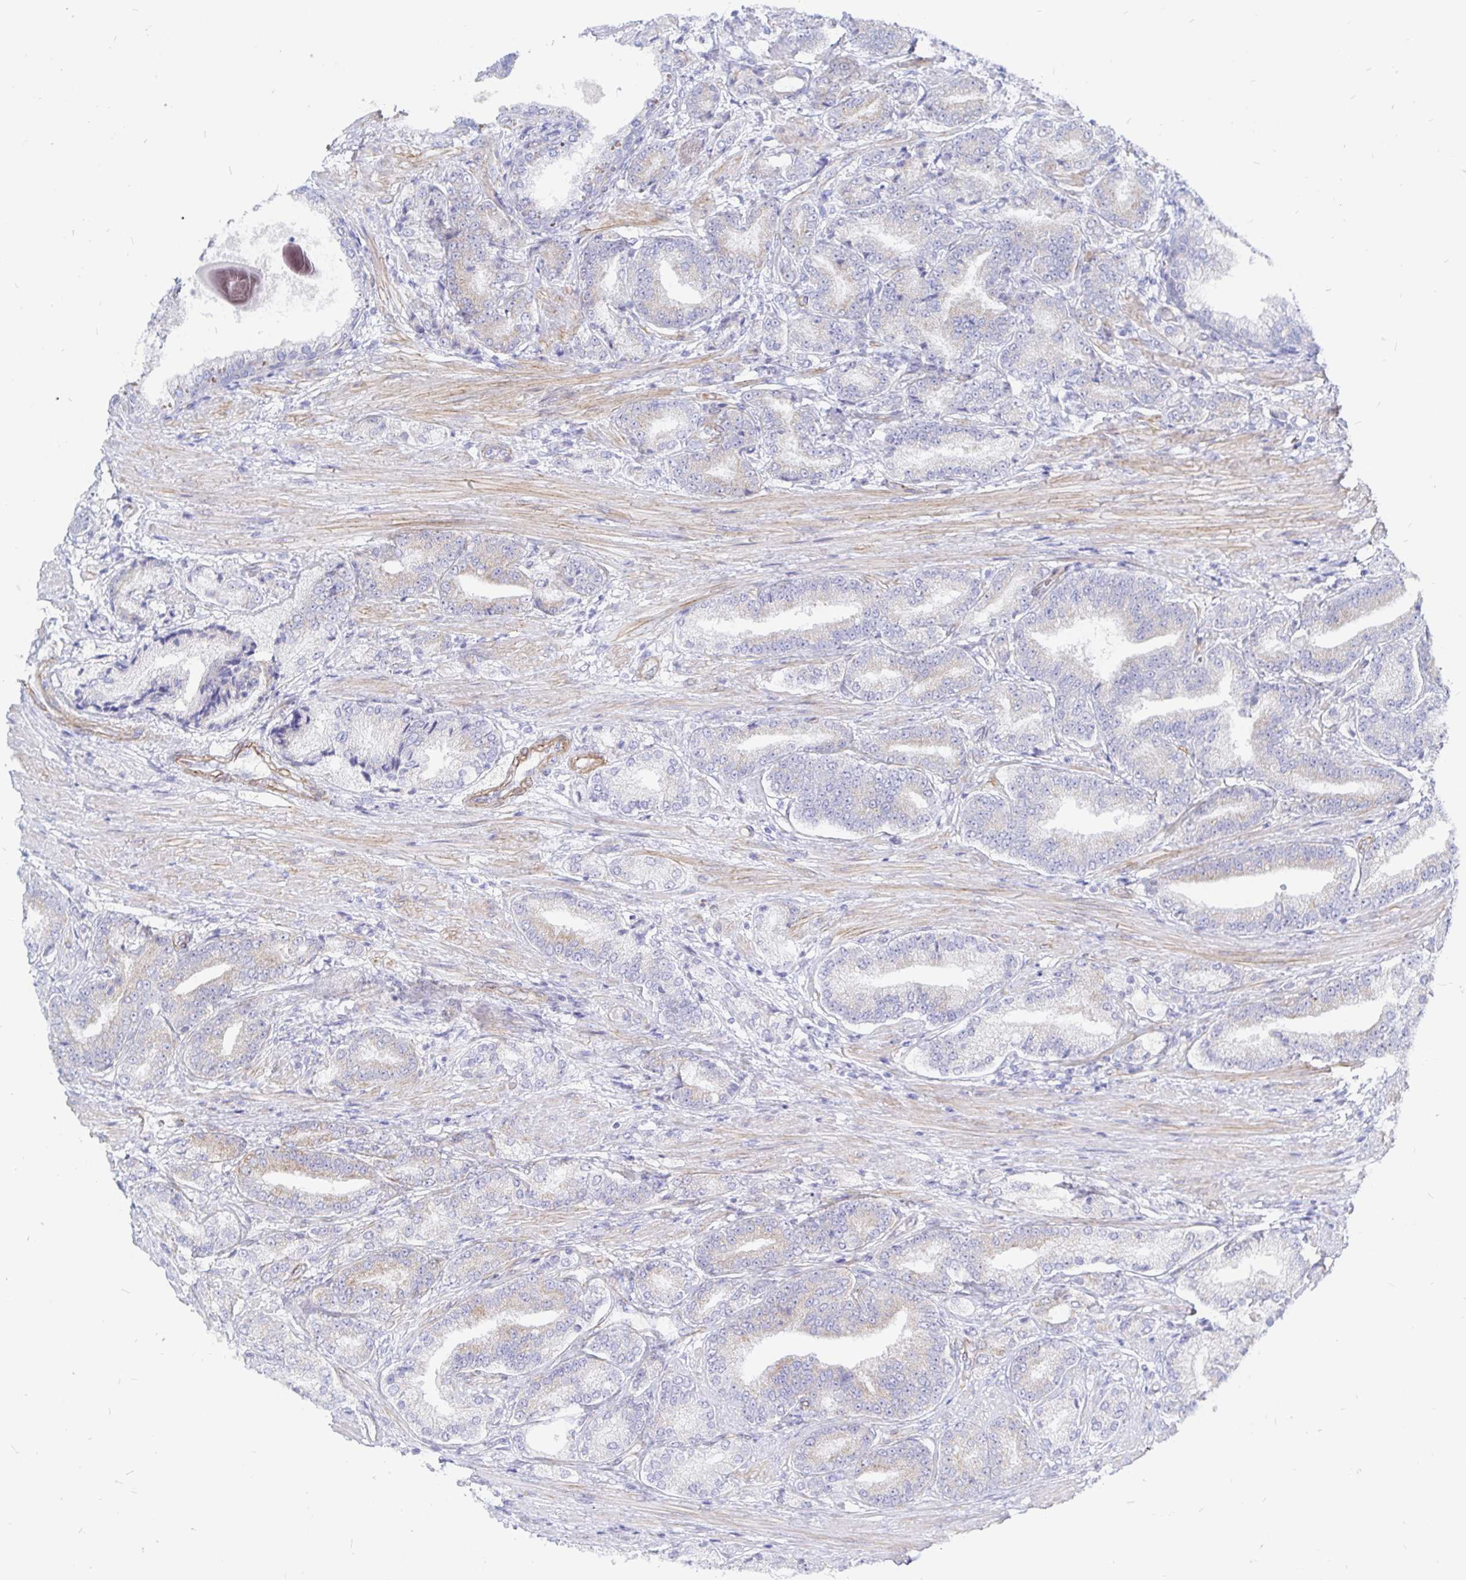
{"staining": {"intensity": "negative", "quantity": "none", "location": "none"}, "tissue": "prostate cancer", "cell_type": "Tumor cells", "image_type": "cancer", "snomed": [{"axis": "morphology", "description": "Adenocarcinoma, High grade"}, {"axis": "topography", "description": "Prostate and seminal vesicle, NOS"}], "caption": "Immunohistochemistry (IHC) photomicrograph of neoplastic tissue: human prostate high-grade adenocarcinoma stained with DAB displays no significant protein expression in tumor cells.", "gene": "COX16", "patient": {"sex": "male", "age": 61}}